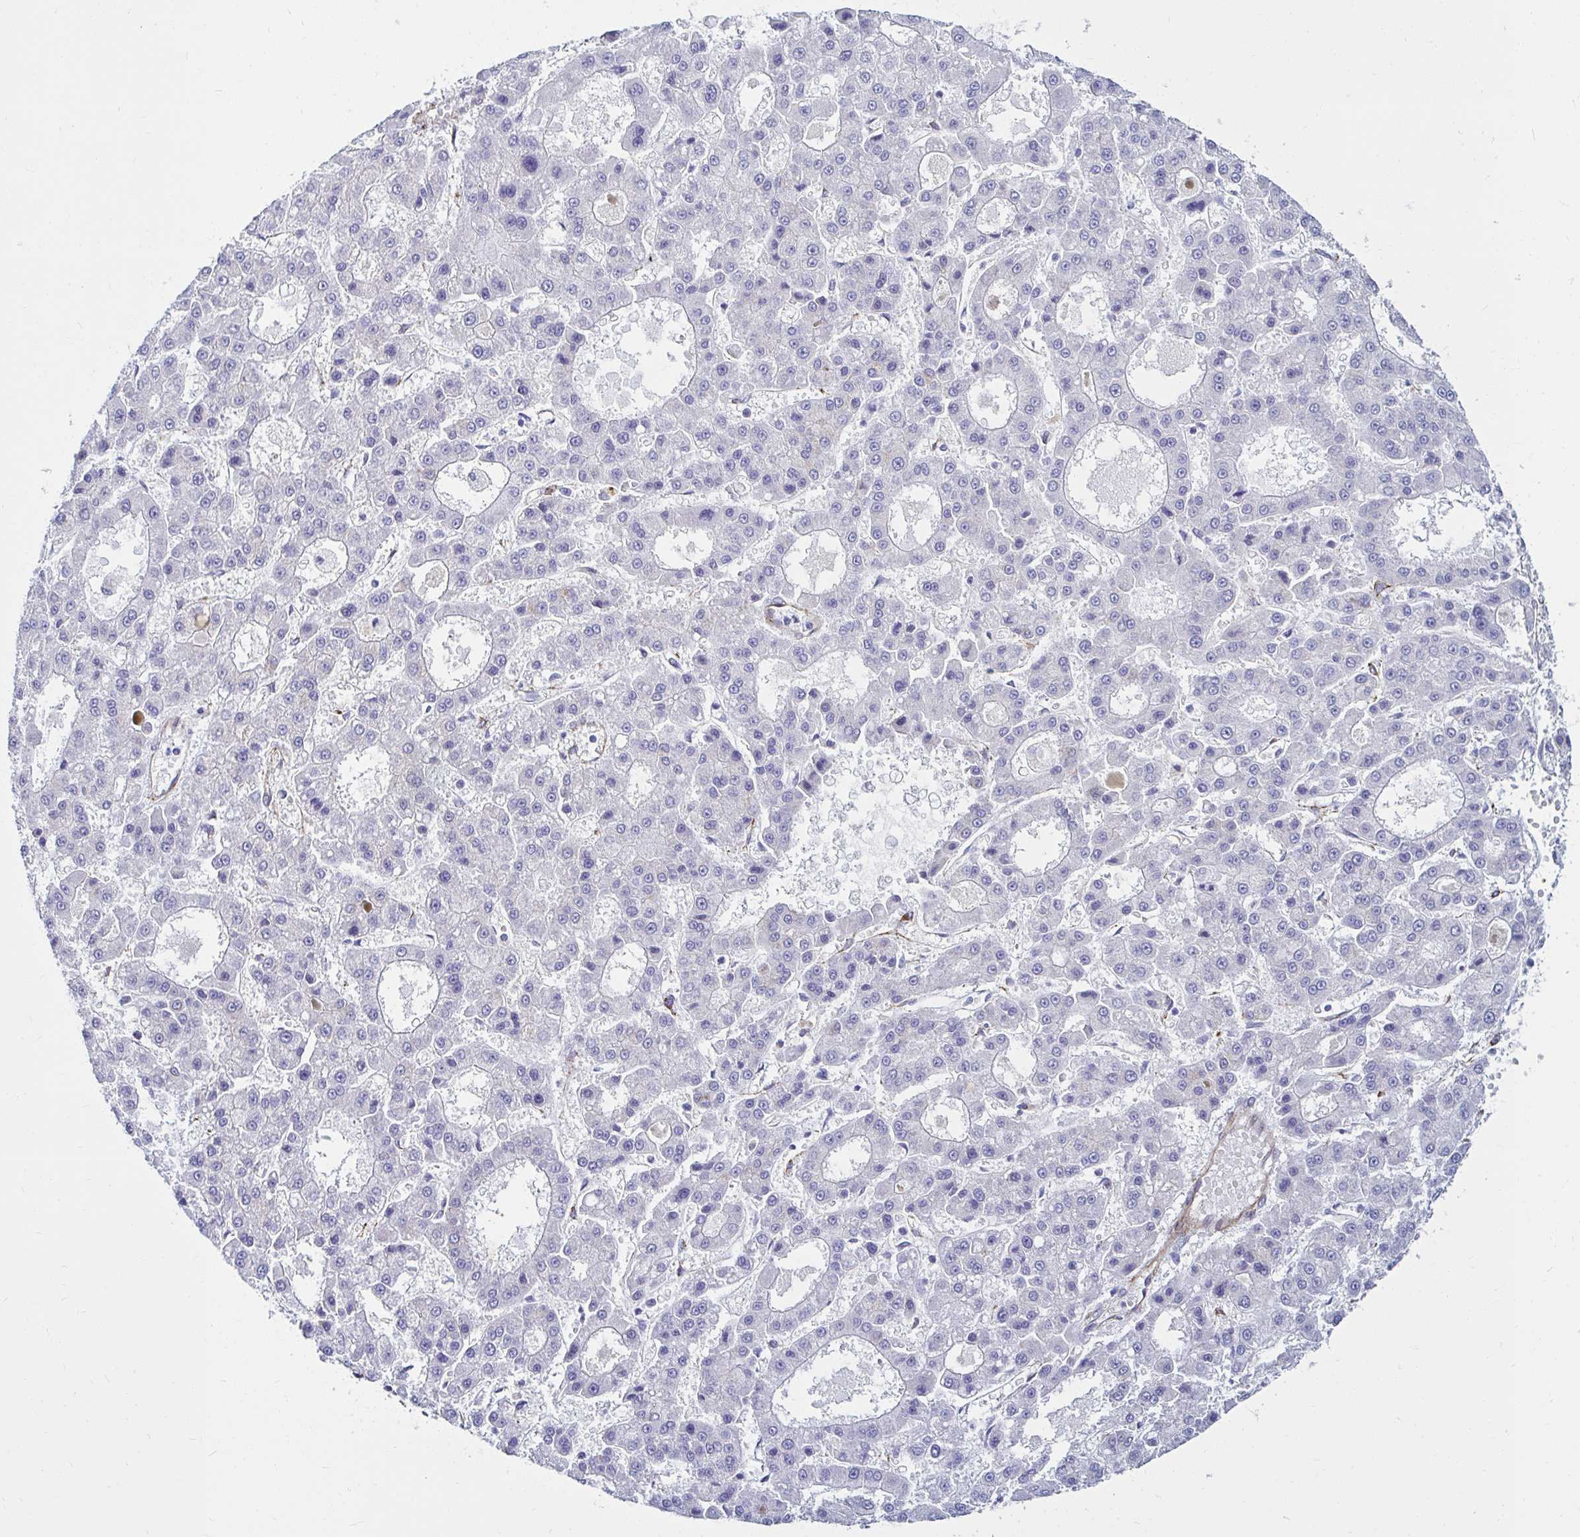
{"staining": {"intensity": "negative", "quantity": "none", "location": "none"}, "tissue": "renal cancer", "cell_type": "Tumor cells", "image_type": "cancer", "snomed": [{"axis": "morphology", "description": "Adenocarcinoma, NOS"}, {"axis": "topography", "description": "Kidney"}], "caption": "This micrograph is of renal cancer stained with IHC to label a protein in brown with the nuclei are counter-stained blue. There is no staining in tumor cells.", "gene": "ANKRD62", "patient": {"sex": "male", "age": 63}}